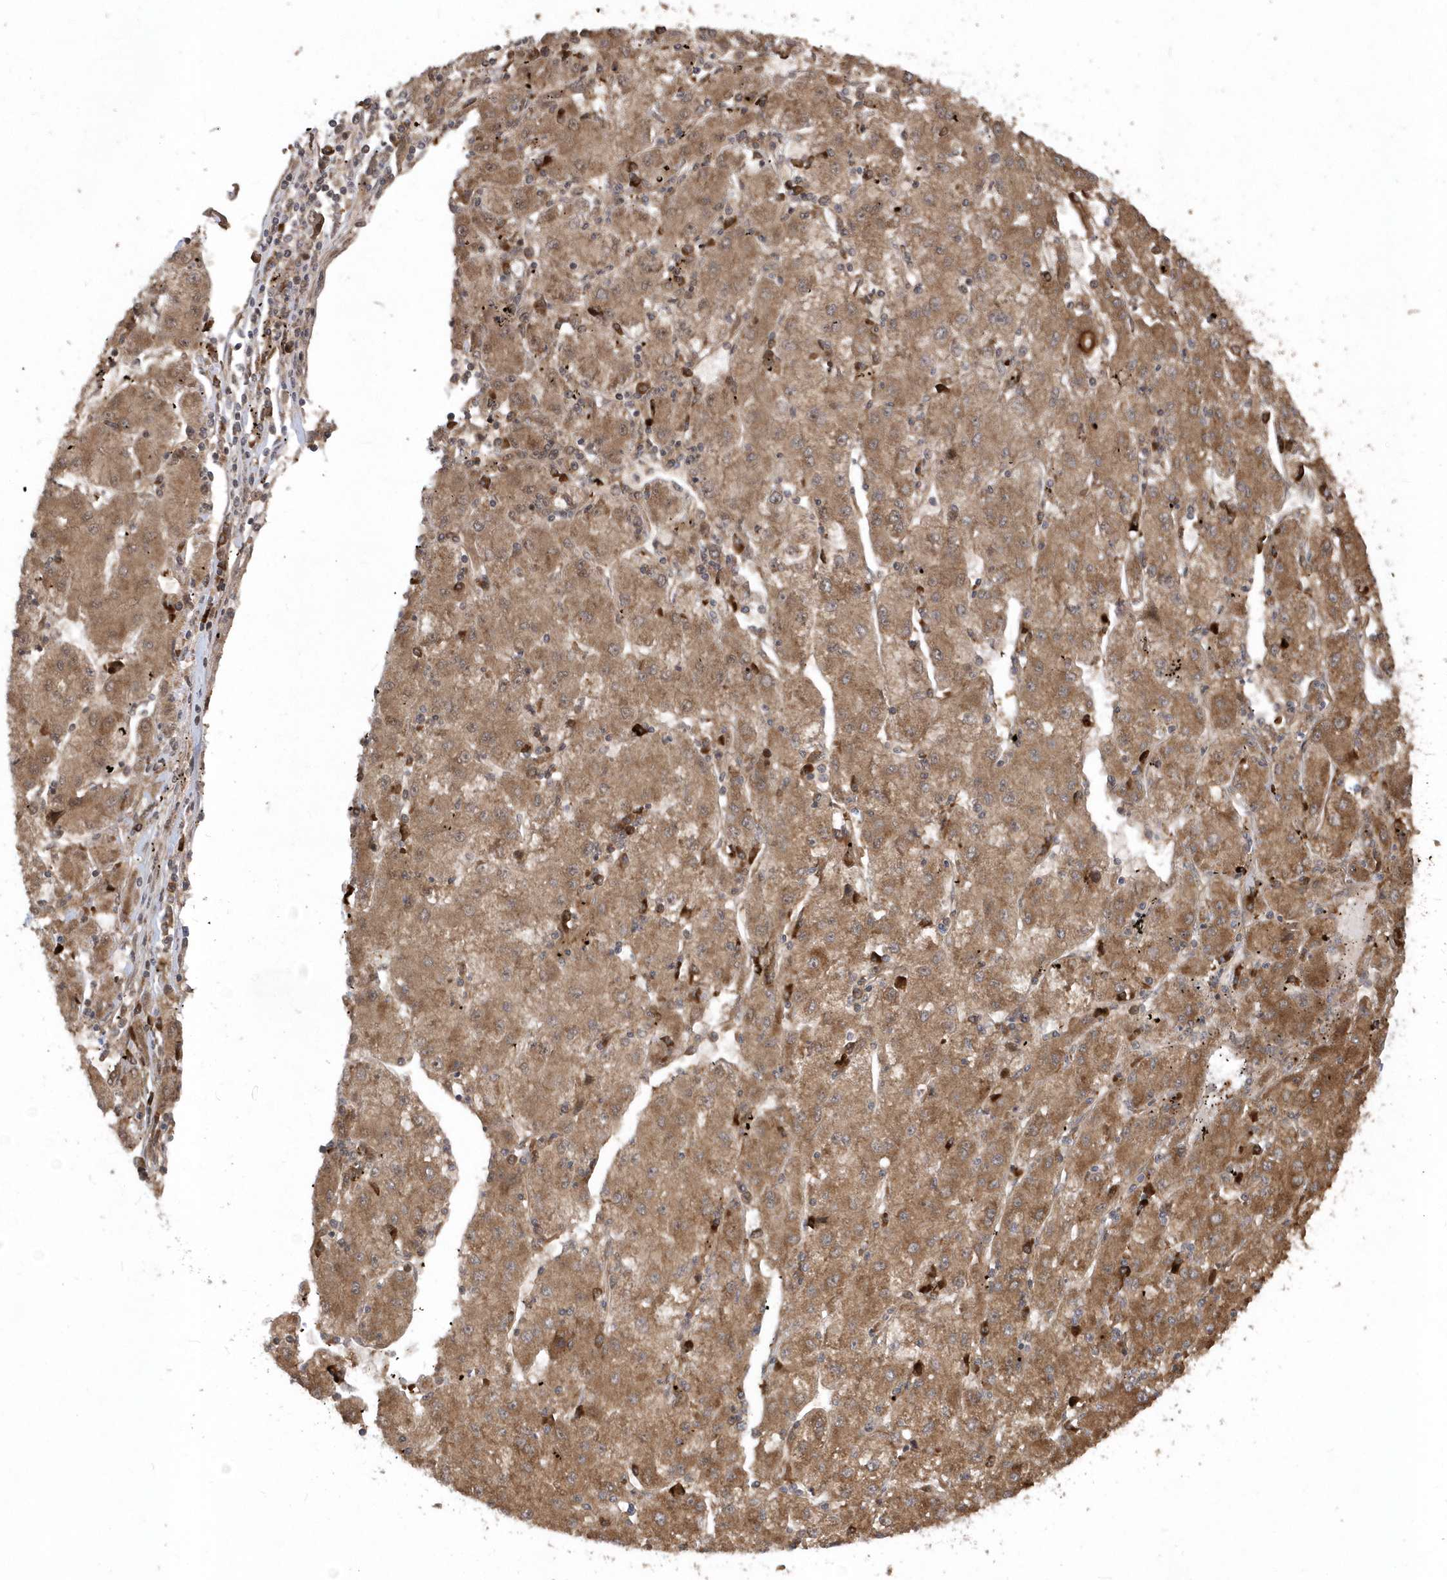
{"staining": {"intensity": "moderate", "quantity": ">75%", "location": "cytoplasmic/membranous"}, "tissue": "liver cancer", "cell_type": "Tumor cells", "image_type": "cancer", "snomed": [{"axis": "morphology", "description": "Carcinoma, Hepatocellular, NOS"}, {"axis": "topography", "description": "Liver"}], "caption": "A brown stain labels moderate cytoplasmic/membranous positivity of a protein in human liver hepatocellular carcinoma tumor cells. (DAB IHC, brown staining for protein, blue staining for nuclei).", "gene": "HERPUD1", "patient": {"sex": "male", "age": 72}}